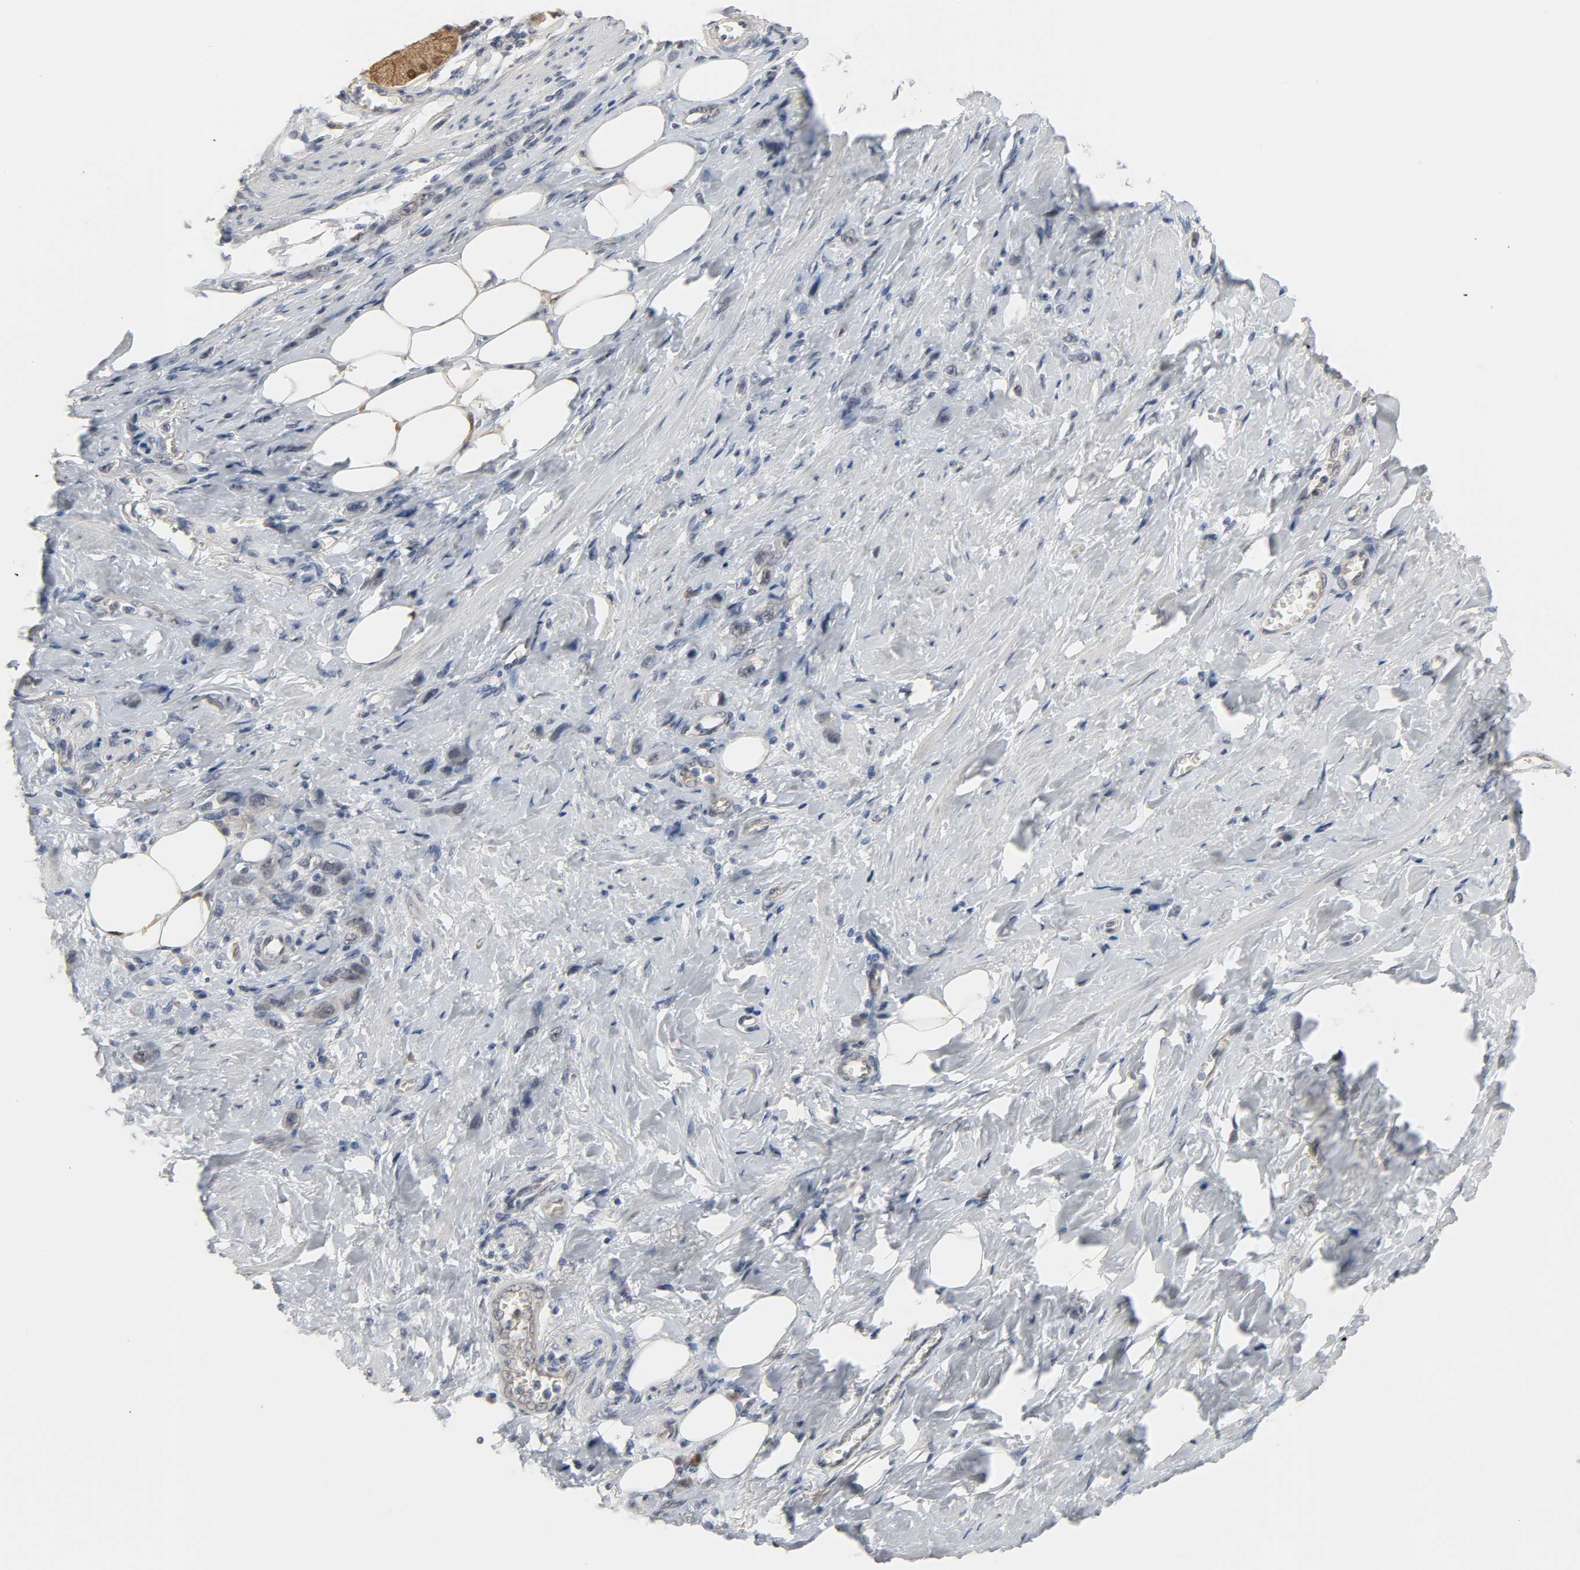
{"staining": {"intensity": "weak", "quantity": "<25%", "location": "cytoplasmic/membranous"}, "tissue": "stomach cancer", "cell_type": "Tumor cells", "image_type": "cancer", "snomed": [{"axis": "morphology", "description": "Adenocarcinoma, NOS"}, {"axis": "topography", "description": "Stomach"}], "caption": "Tumor cells show no significant protein expression in stomach cancer (adenocarcinoma).", "gene": "ACSS2", "patient": {"sex": "male", "age": 82}}